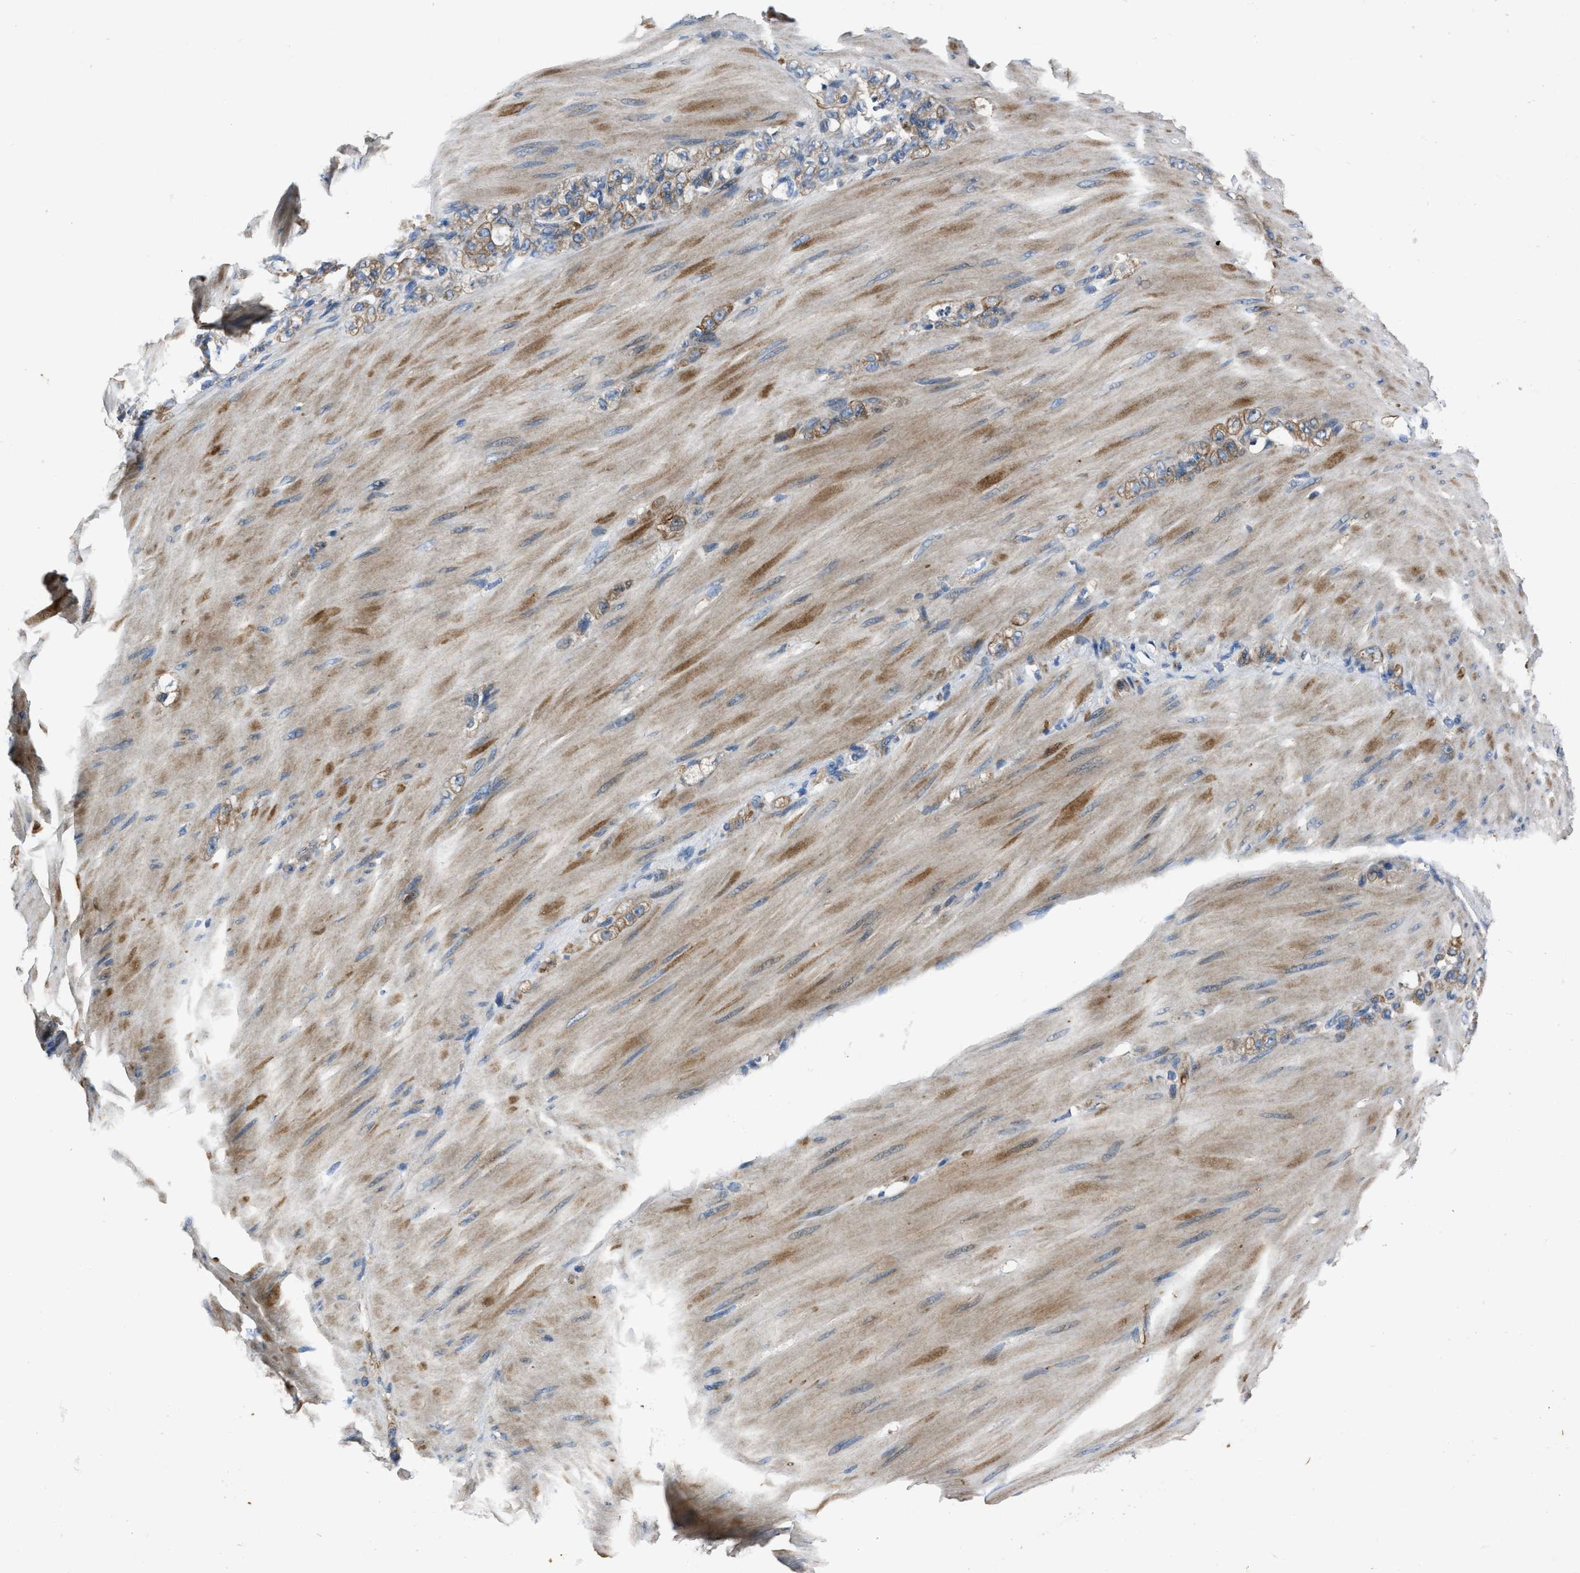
{"staining": {"intensity": "weak", "quantity": ">75%", "location": "cytoplasmic/membranous"}, "tissue": "stomach cancer", "cell_type": "Tumor cells", "image_type": "cancer", "snomed": [{"axis": "morphology", "description": "Normal tissue, NOS"}, {"axis": "morphology", "description": "Adenocarcinoma, NOS"}, {"axis": "topography", "description": "Stomach"}], "caption": "Stomach cancer (adenocarcinoma) was stained to show a protein in brown. There is low levels of weak cytoplasmic/membranous staining in about >75% of tumor cells.", "gene": "ERC1", "patient": {"sex": "male", "age": 82}}